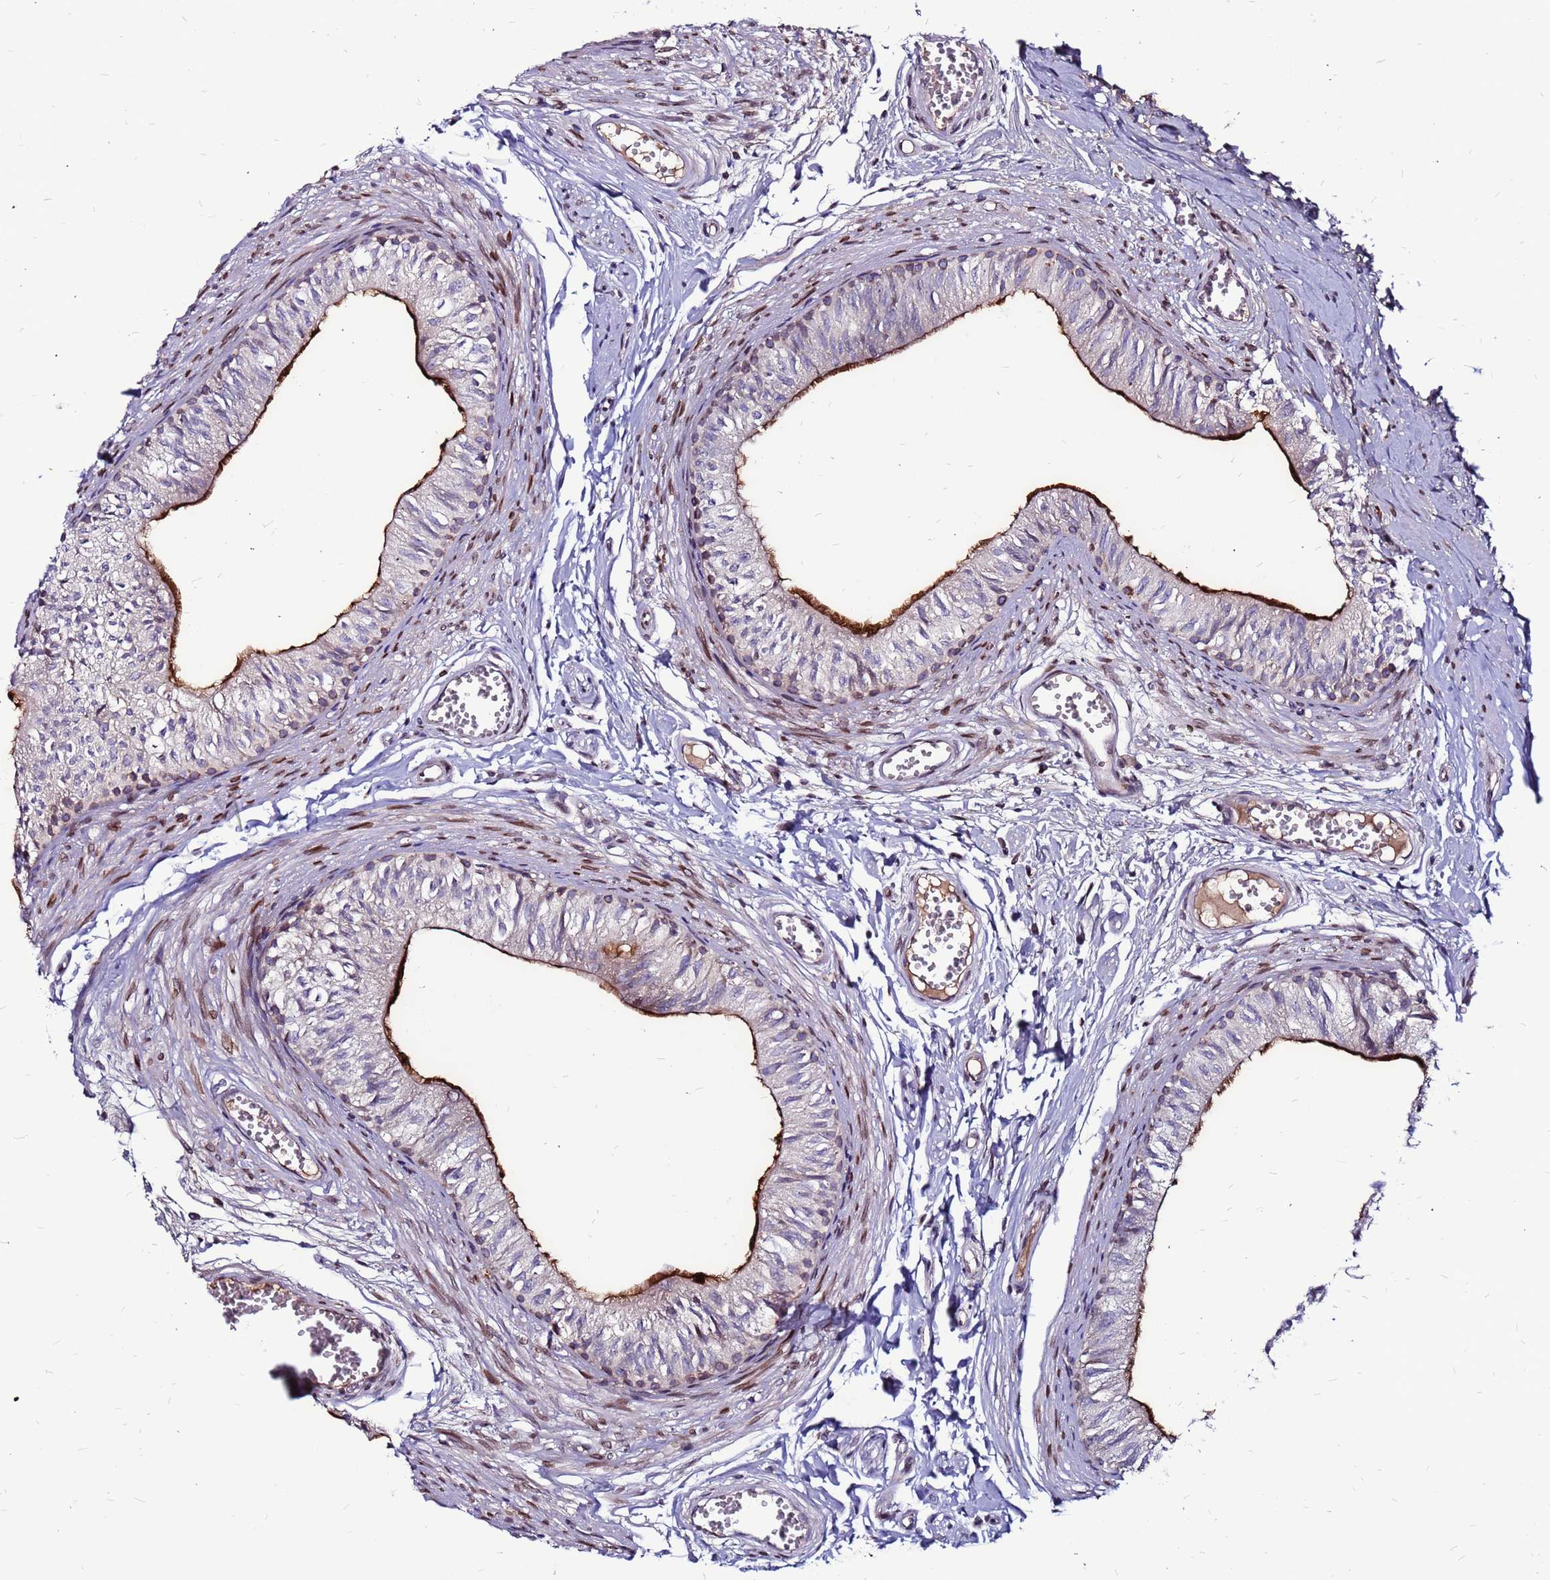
{"staining": {"intensity": "strong", "quantity": "<25%", "location": "cytoplasmic/membranous"}, "tissue": "epididymis", "cell_type": "Glandular cells", "image_type": "normal", "snomed": [{"axis": "morphology", "description": "Normal tissue, NOS"}, {"axis": "topography", "description": "Epididymis"}], "caption": "IHC histopathology image of normal epididymis stained for a protein (brown), which shows medium levels of strong cytoplasmic/membranous positivity in approximately <25% of glandular cells.", "gene": "CCDC71", "patient": {"sex": "male", "age": 37}}